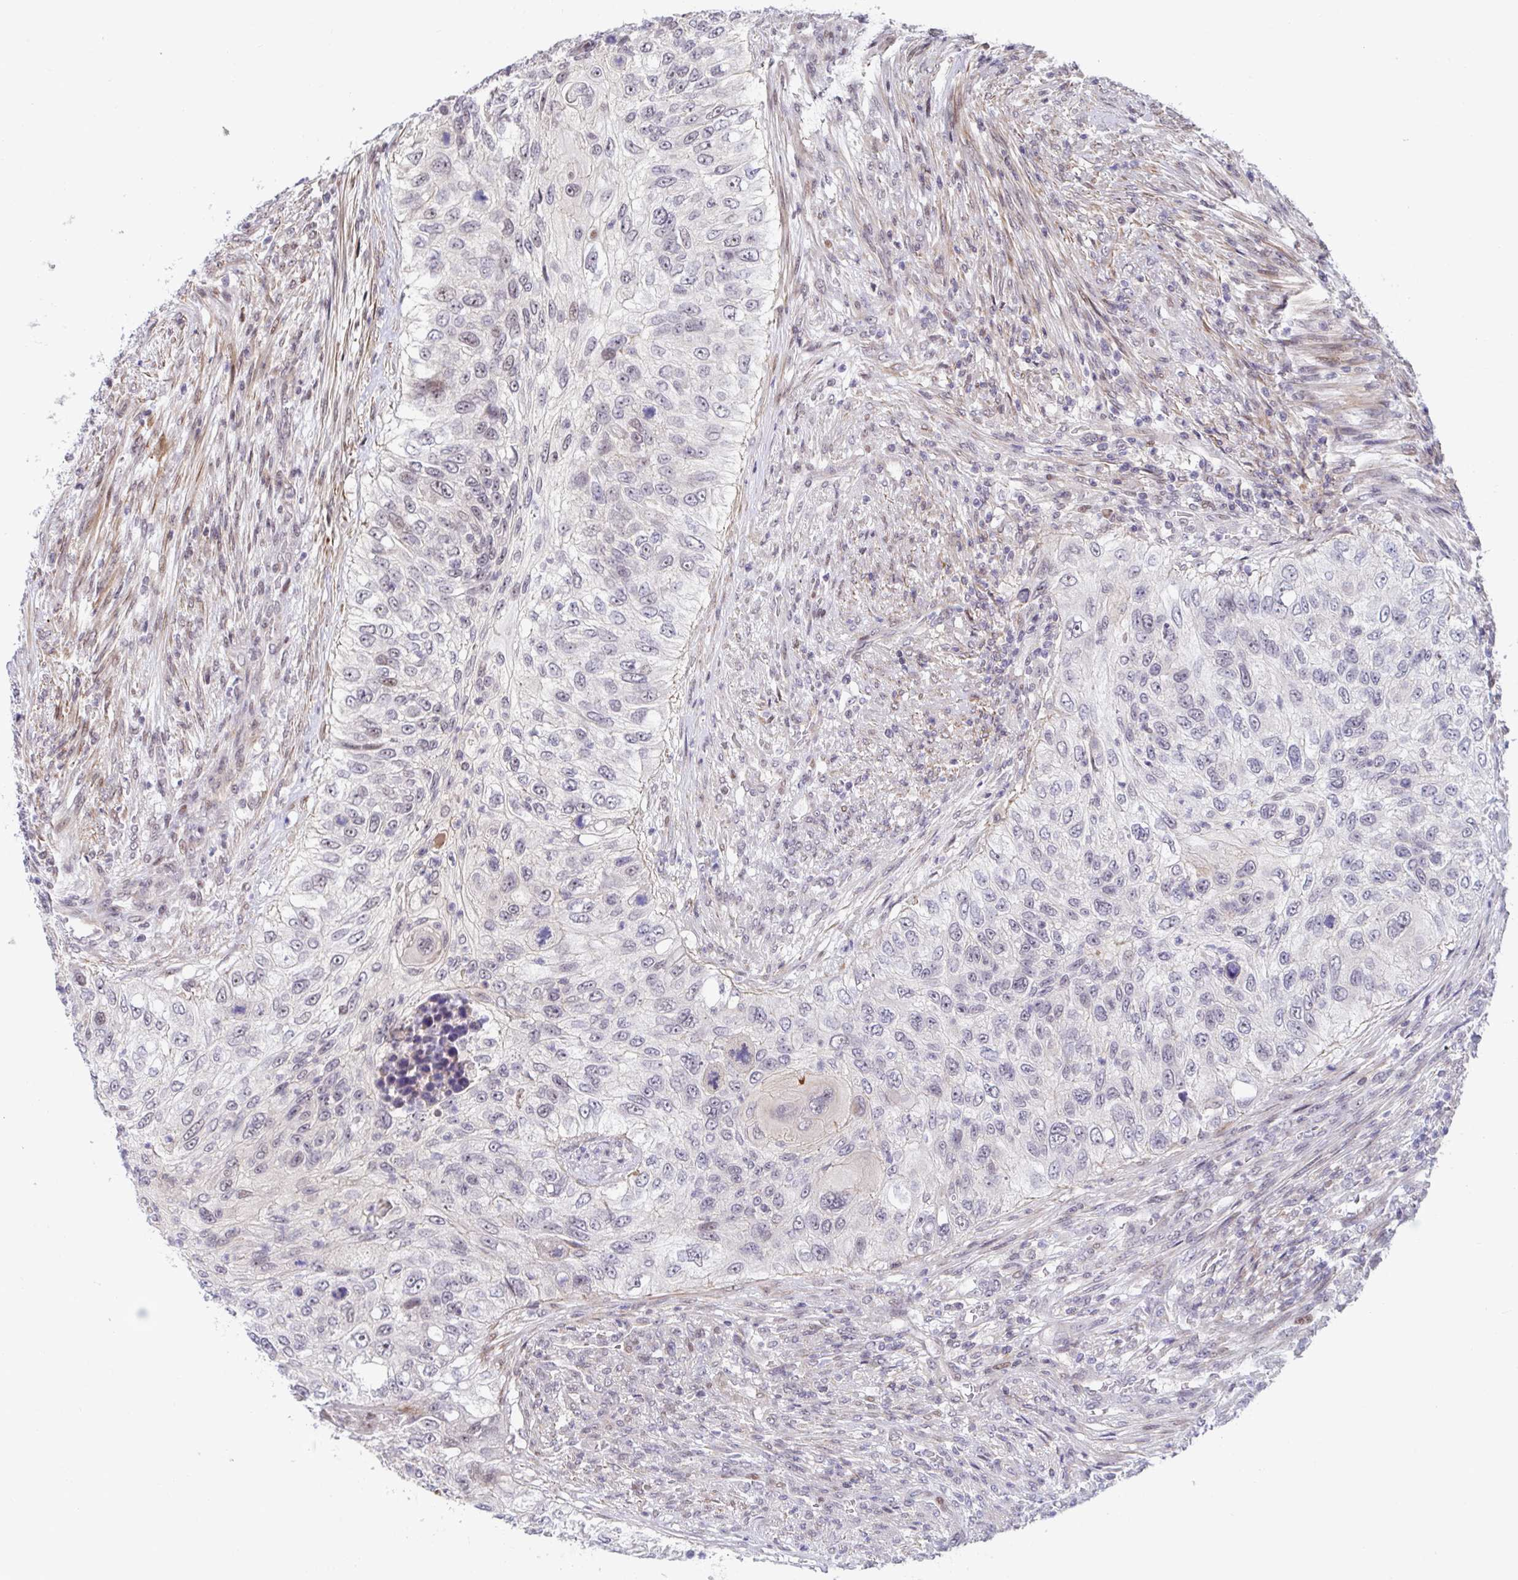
{"staining": {"intensity": "negative", "quantity": "none", "location": "none"}, "tissue": "urothelial cancer", "cell_type": "Tumor cells", "image_type": "cancer", "snomed": [{"axis": "morphology", "description": "Urothelial carcinoma, High grade"}, {"axis": "topography", "description": "Urinary bladder"}], "caption": "Human urothelial cancer stained for a protein using immunohistochemistry demonstrates no expression in tumor cells.", "gene": "WDR72", "patient": {"sex": "female", "age": 60}}